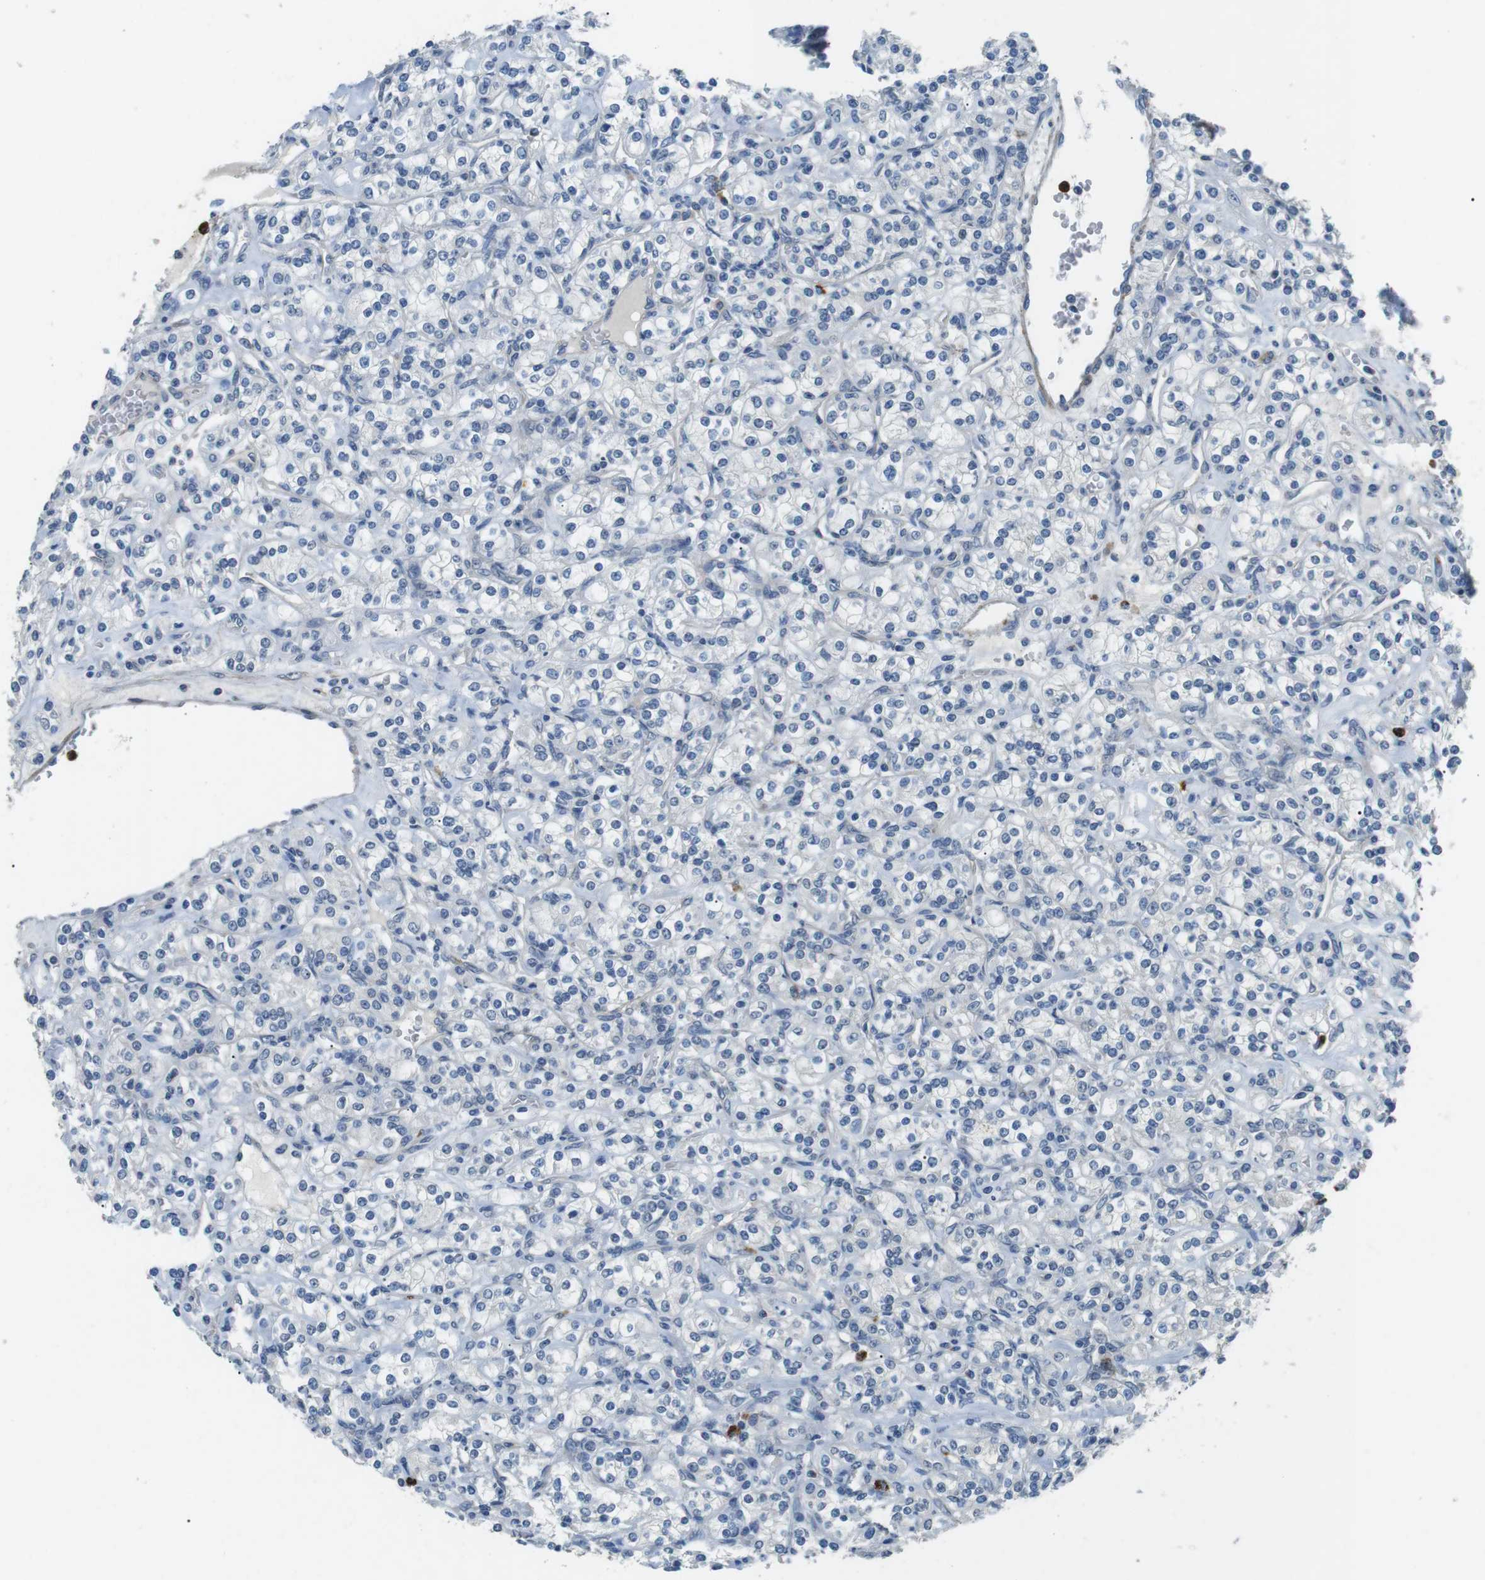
{"staining": {"intensity": "negative", "quantity": "none", "location": "none"}, "tissue": "renal cancer", "cell_type": "Tumor cells", "image_type": "cancer", "snomed": [{"axis": "morphology", "description": "Adenocarcinoma, NOS"}, {"axis": "topography", "description": "Kidney"}], "caption": "Tumor cells are negative for brown protein staining in renal cancer (adenocarcinoma).", "gene": "GZMM", "patient": {"sex": "male", "age": 77}}